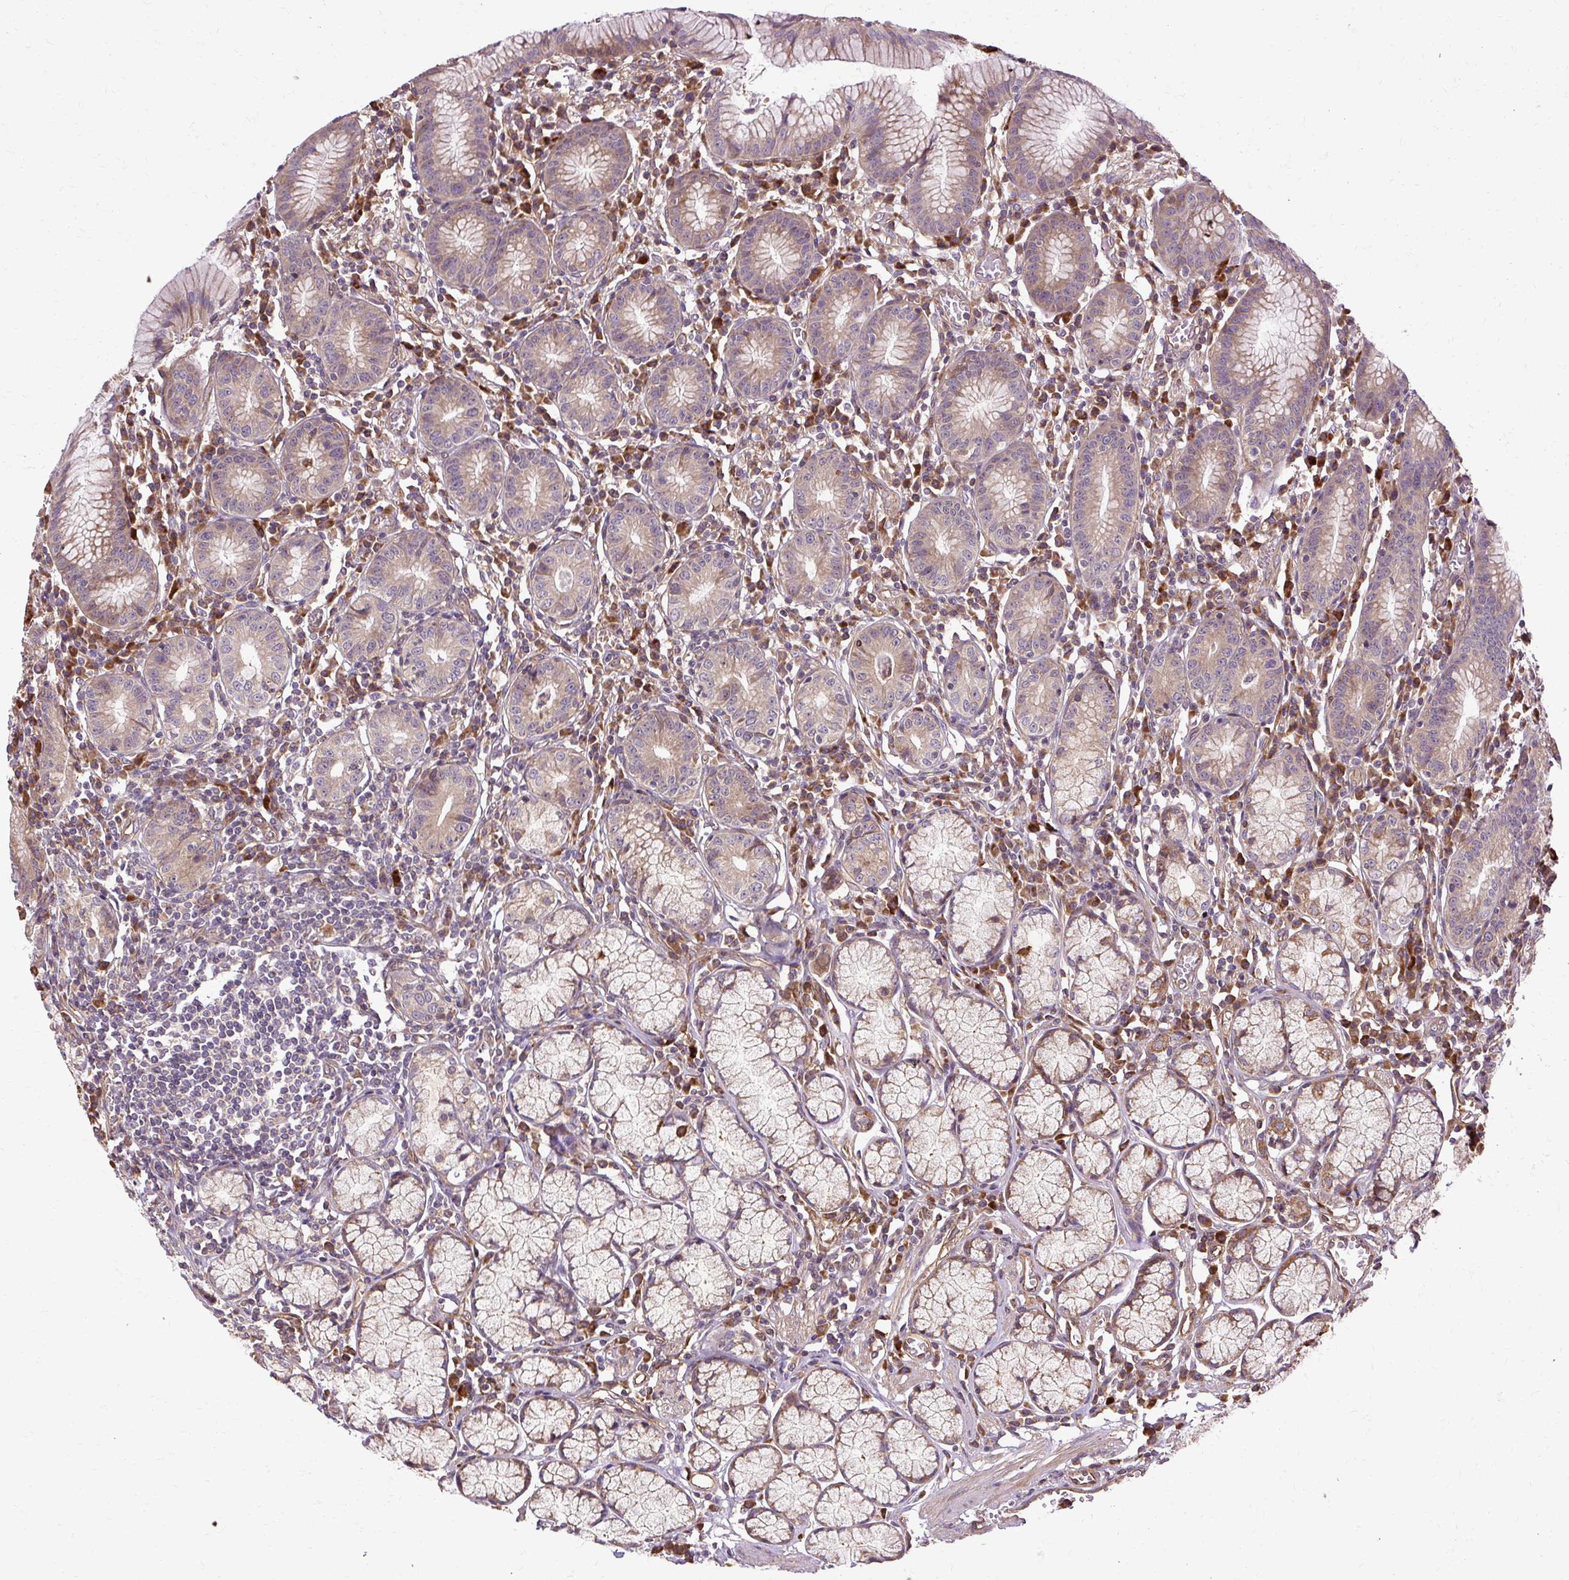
{"staining": {"intensity": "moderate", "quantity": "<25%", "location": "cytoplasmic/membranous"}, "tissue": "stomach", "cell_type": "Glandular cells", "image_type": "normal", "snomed": [{"axis": "morphology", "description": "Normal tissue, NOS"}, {"axis": "topography", "description": "Stomach"}], "caption": "Benign stomach exhibits moderate cytoplasmic/membranous positivity in about <25% of glandular cells (IHC, brightfield microscopy, high magnification)..", "gene": "FLRT1", "patient": {"sex": "male", "age": 55}}